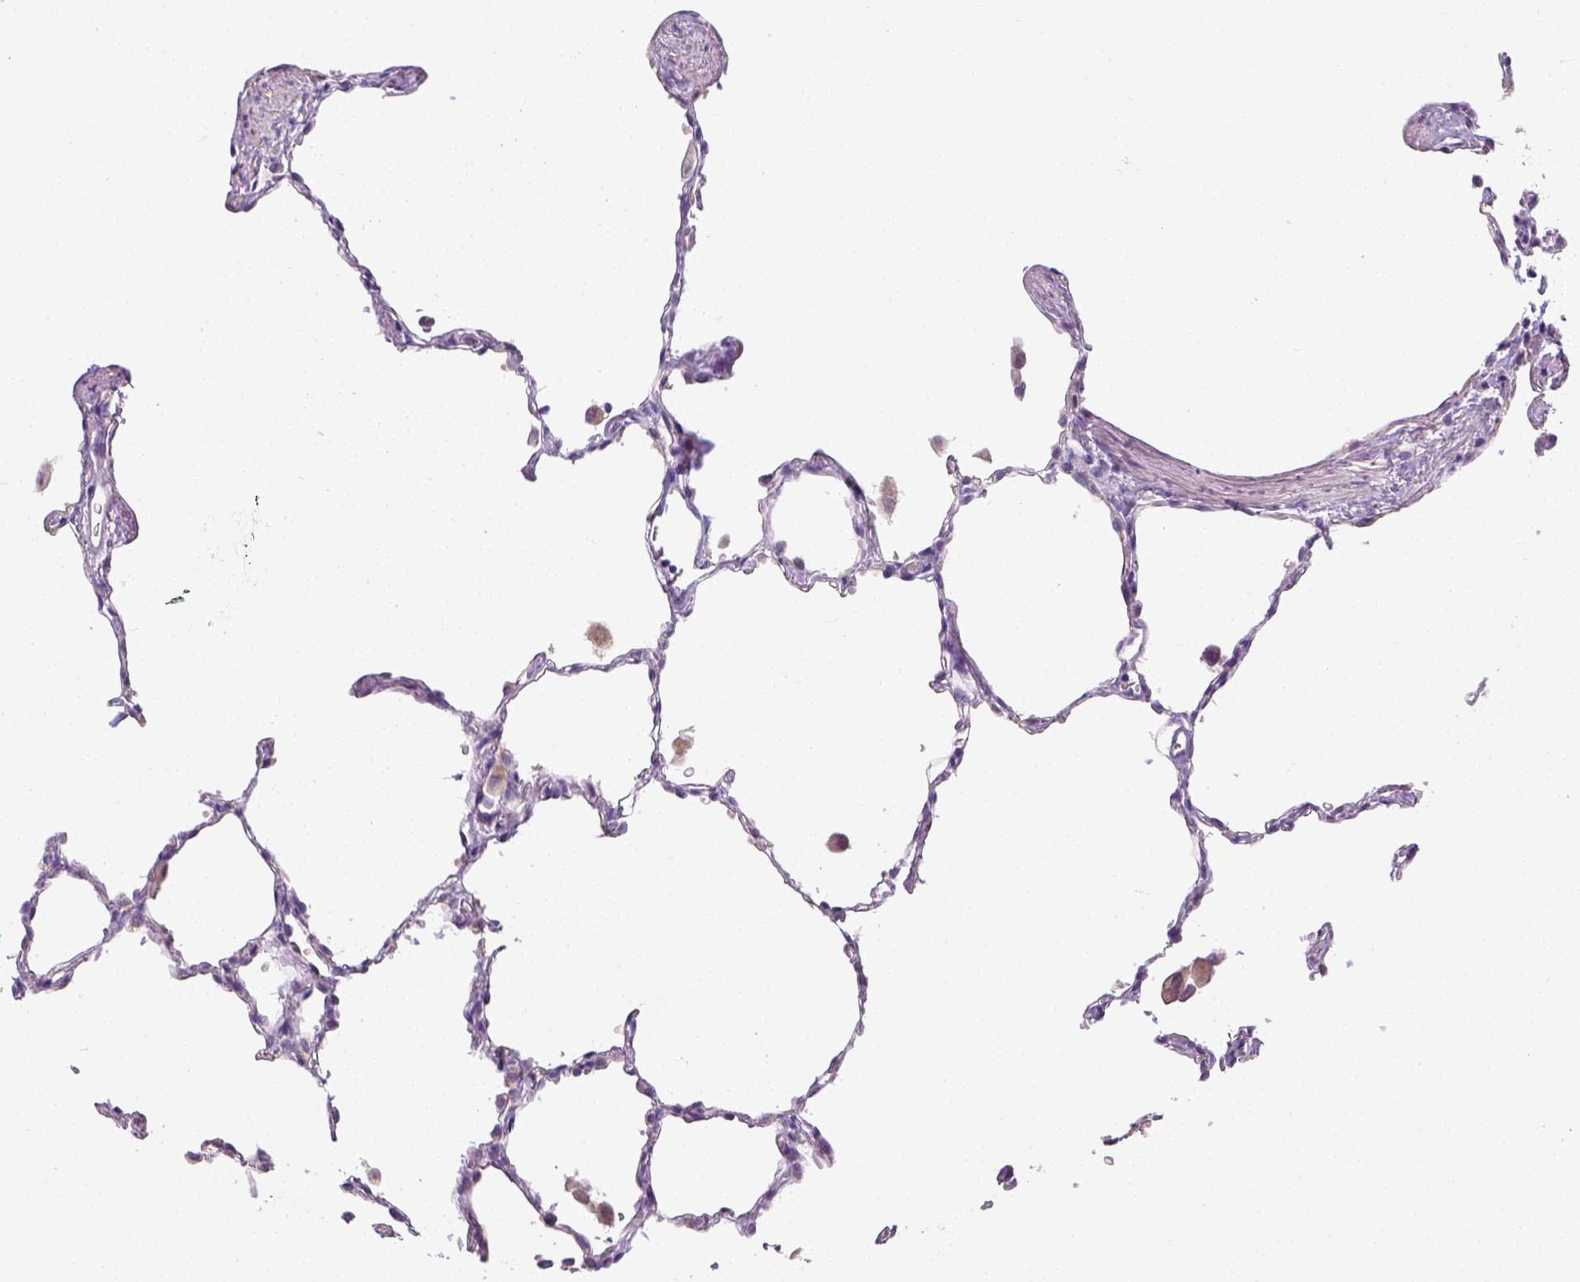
{"staining": {"intensity": "negative", "quantity": "none", "location": "none"}, "tissue": "lung", "cell_type": "Alveolar cells", "image_type": "normal", "snomed": [{"axis": "morphology", "description": "Normal tissue, NOS"}, {"axis": "topography", "description": "Lung"}], "caption": "High power microscopy histopathology image of an immunohistochemistry photomicrograph of normal lung, revealing no significant staining in alveolar cells. (IHC, brightfield microscopy, high magnification).", "gene": "LGSN", "patient": {"sex": "female", "age": 47}}